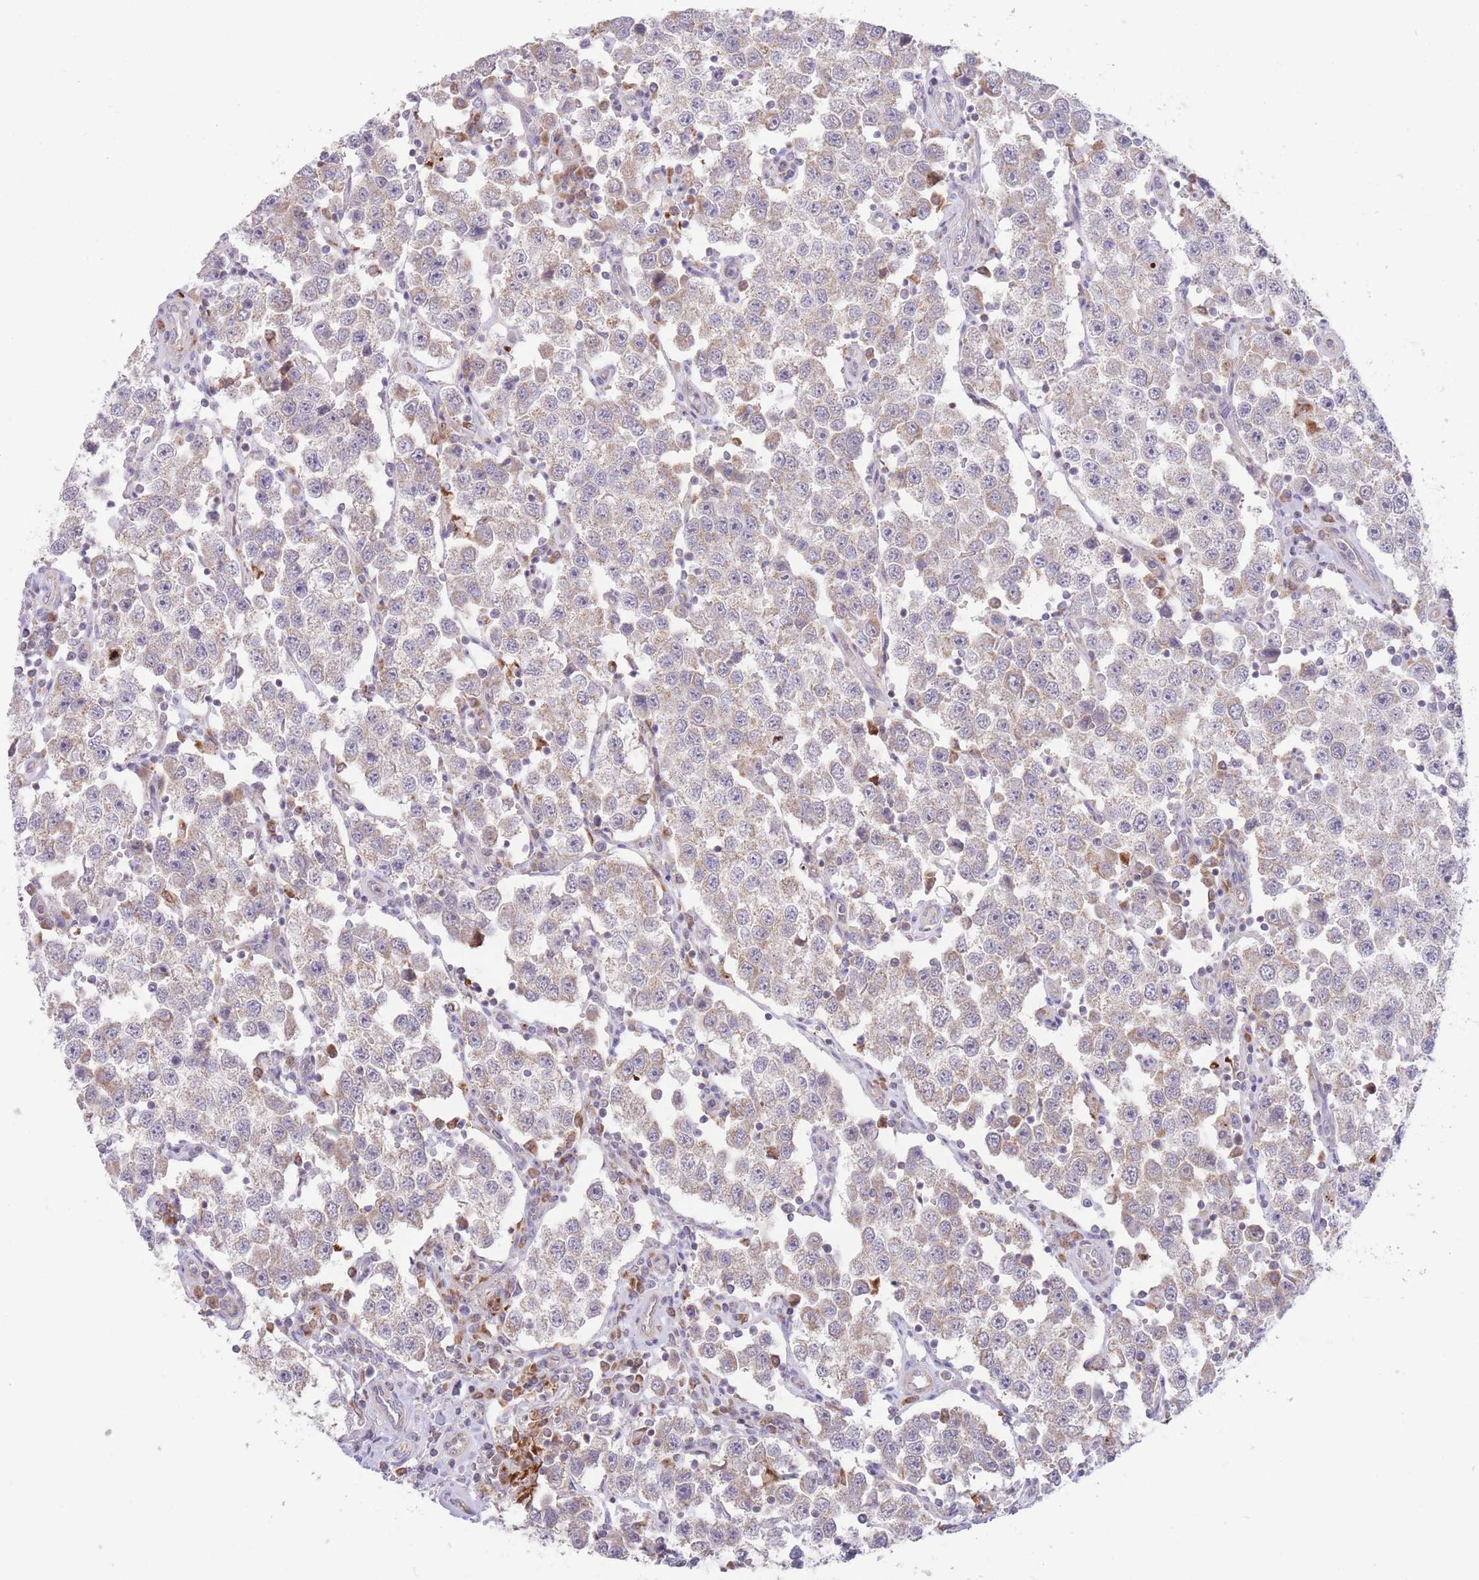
{"staining": {"intensity": "weak", "quantity": "25%-75%", "location": "cytoplasmic/membranous"}, "tissue": "testis cancer", "cell_type": "Tumor cells", "image_type": "cancer", "snomed": [{"axis": "morphology", "description": "Seminoma, NOS"}, {"axis": "topography", "description": "Testis"}], "caption": "About 25%-75% of tumor cells in testis cancer display weak cytoplasmic/membranous protein staining as visualized by brown immunohistochemical staining.", "gene": "BOLA2B", "patient": {"sex": "male", "age": 37}}